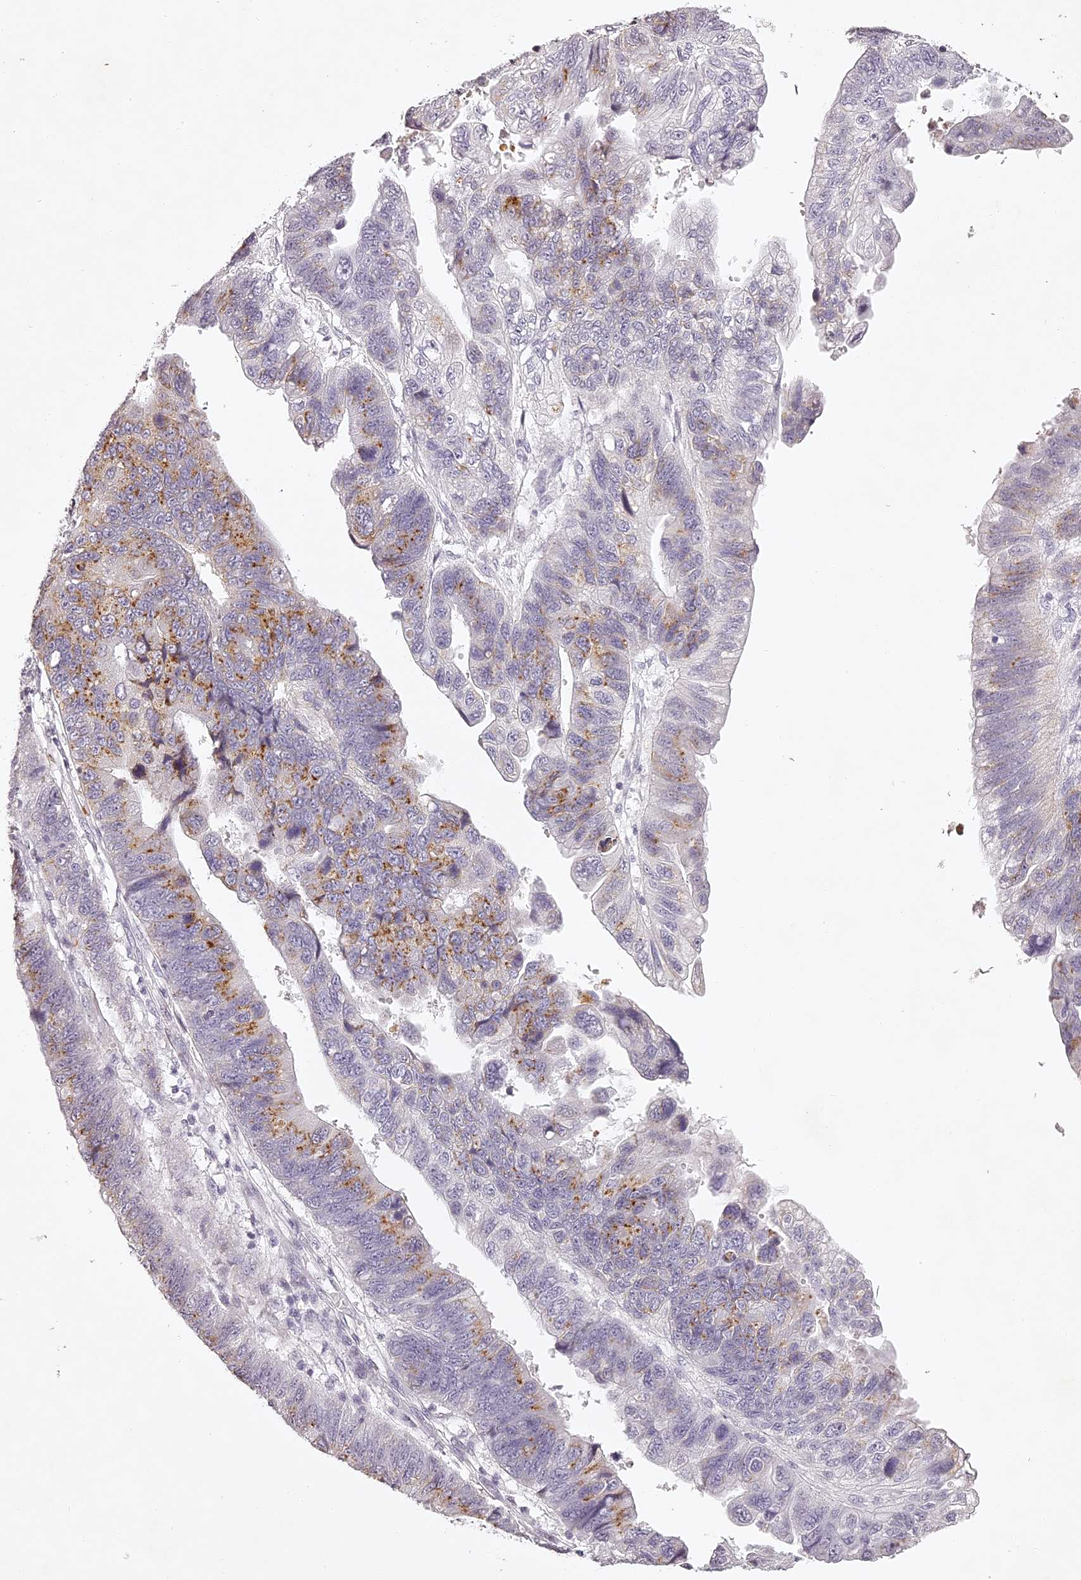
{"staining": {"intensity": "moderate", "quantity": "25%-75%", "location": "cytoplasmic/membranous"}, "tissue": "stomach cancer", "cell_type": "Tumor cells", "image_type": "cancer", "snomed": [{"axis": "morphology", "description": "Adenocarcinoma, NOS"}, {"axis": "topography", "description": "Stomach"}], "caption": "Protein staining of stomach cancer (adenocarcinoma) tissue demonstrates moderate cytoplasmic/membranous expression in about 25%-75% of tumor cells. The staining was performed using DAB (3,3'-diaminobenzidine) to visualize the protein expression in brown, while the nuclei were stained in blue with hematoxylin (Magnification: 20x).", "gene": "ELAPOR1", "patient": {"sex": "male", "age": 59}}